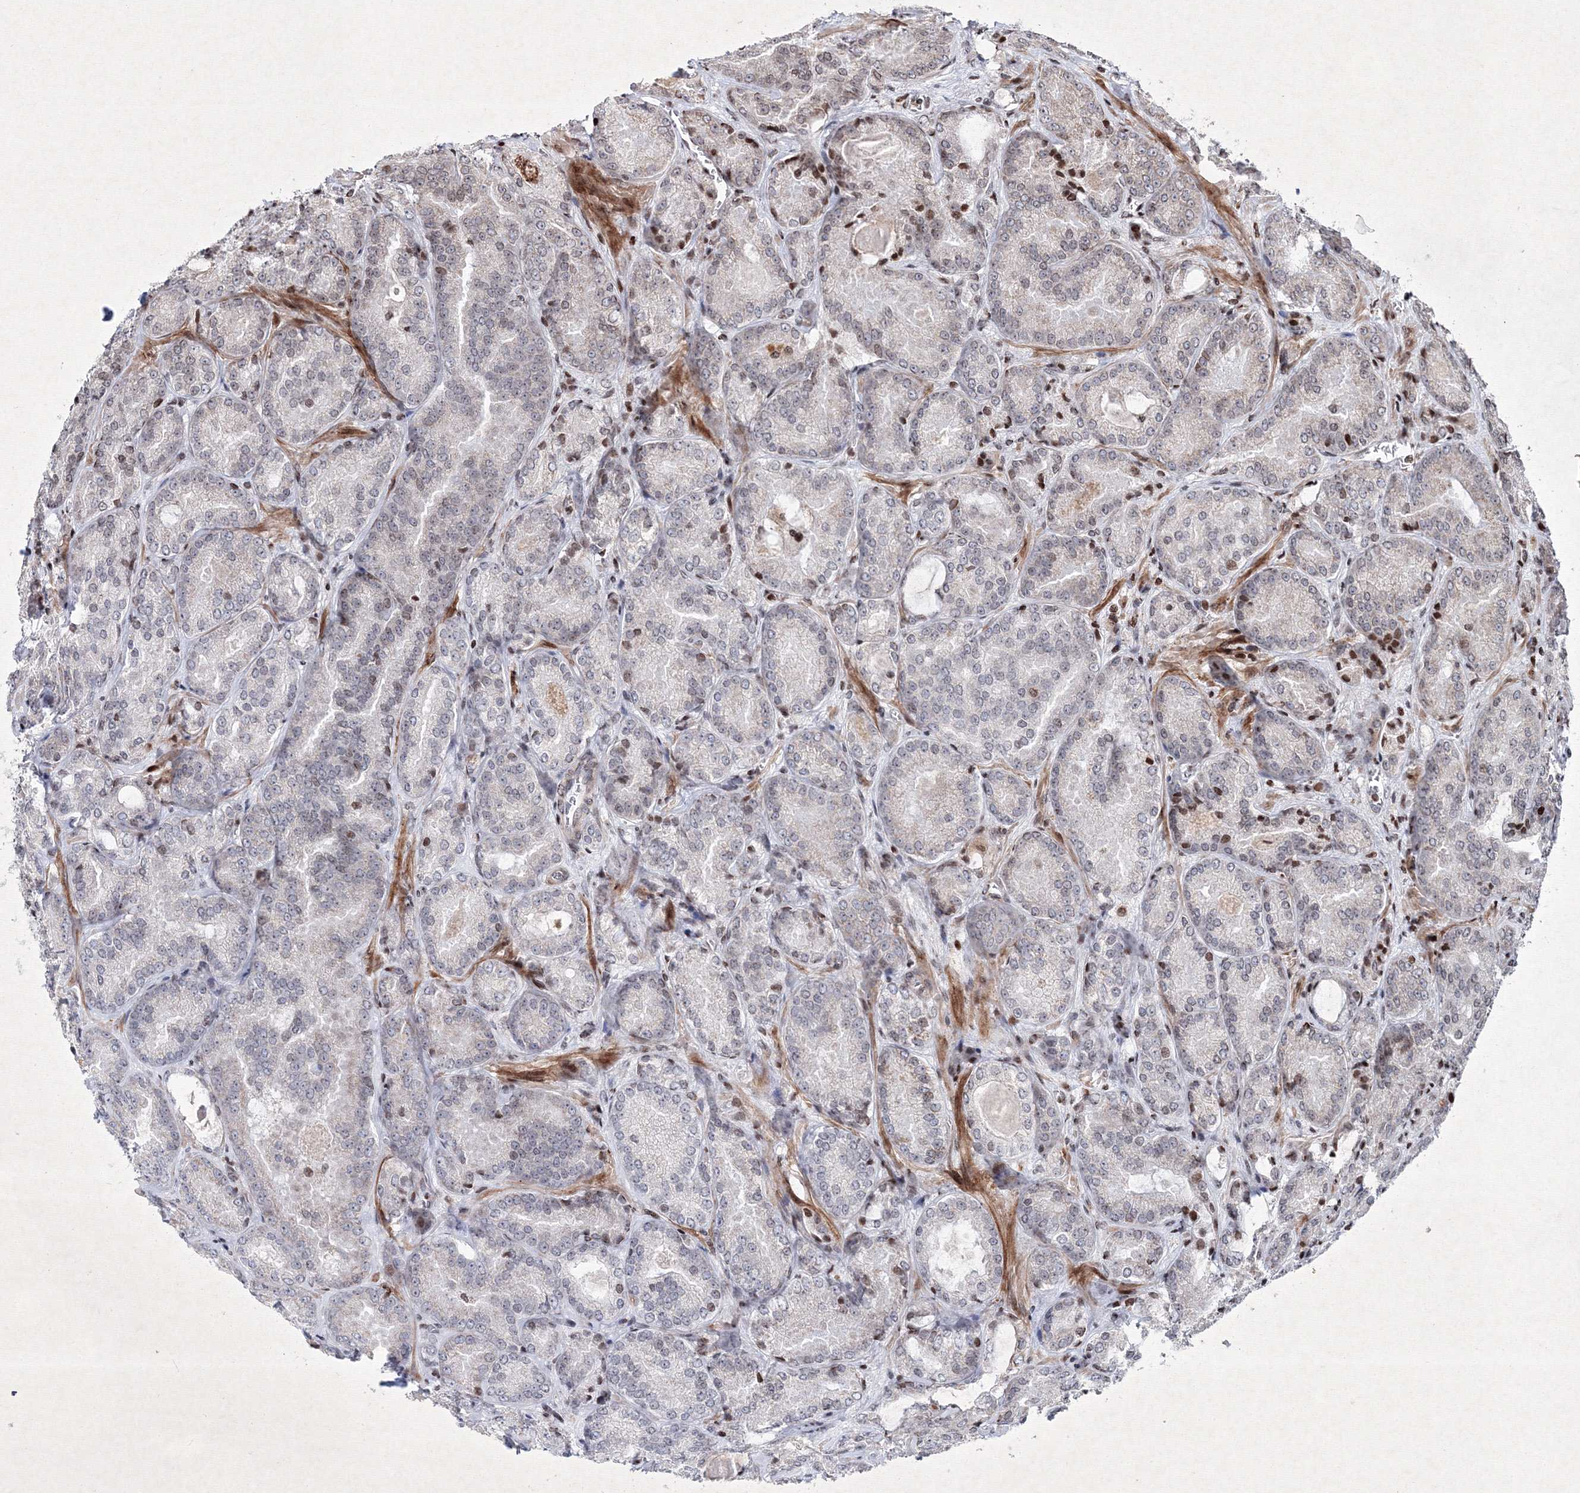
{"staining": {"intensity": "negative", "quantity": "none", "location": "none"}, "tissue": "prostate cancer", "cell_type": "Tumor cells", "image_type": "cancer", "snomed": [{"axis": "morphology", "description": "Adenocarcinoma, Low grade"}, {"axis": "topography", "description": "Prostate"}], "caption": "Immunohistochemistry (IHC) image of neoplastic tissue: prostate low-grade adenocarcinoma stained with DAB demonstrates no significant protein staining in tumor cells. Brightfield microscopy of immunohistochemistry stained with DAB (brown) and hematoxylin (blue), captured at high magnification.", "gene": "SMIM29", "patient": {"sex": "male", "age": 74}}